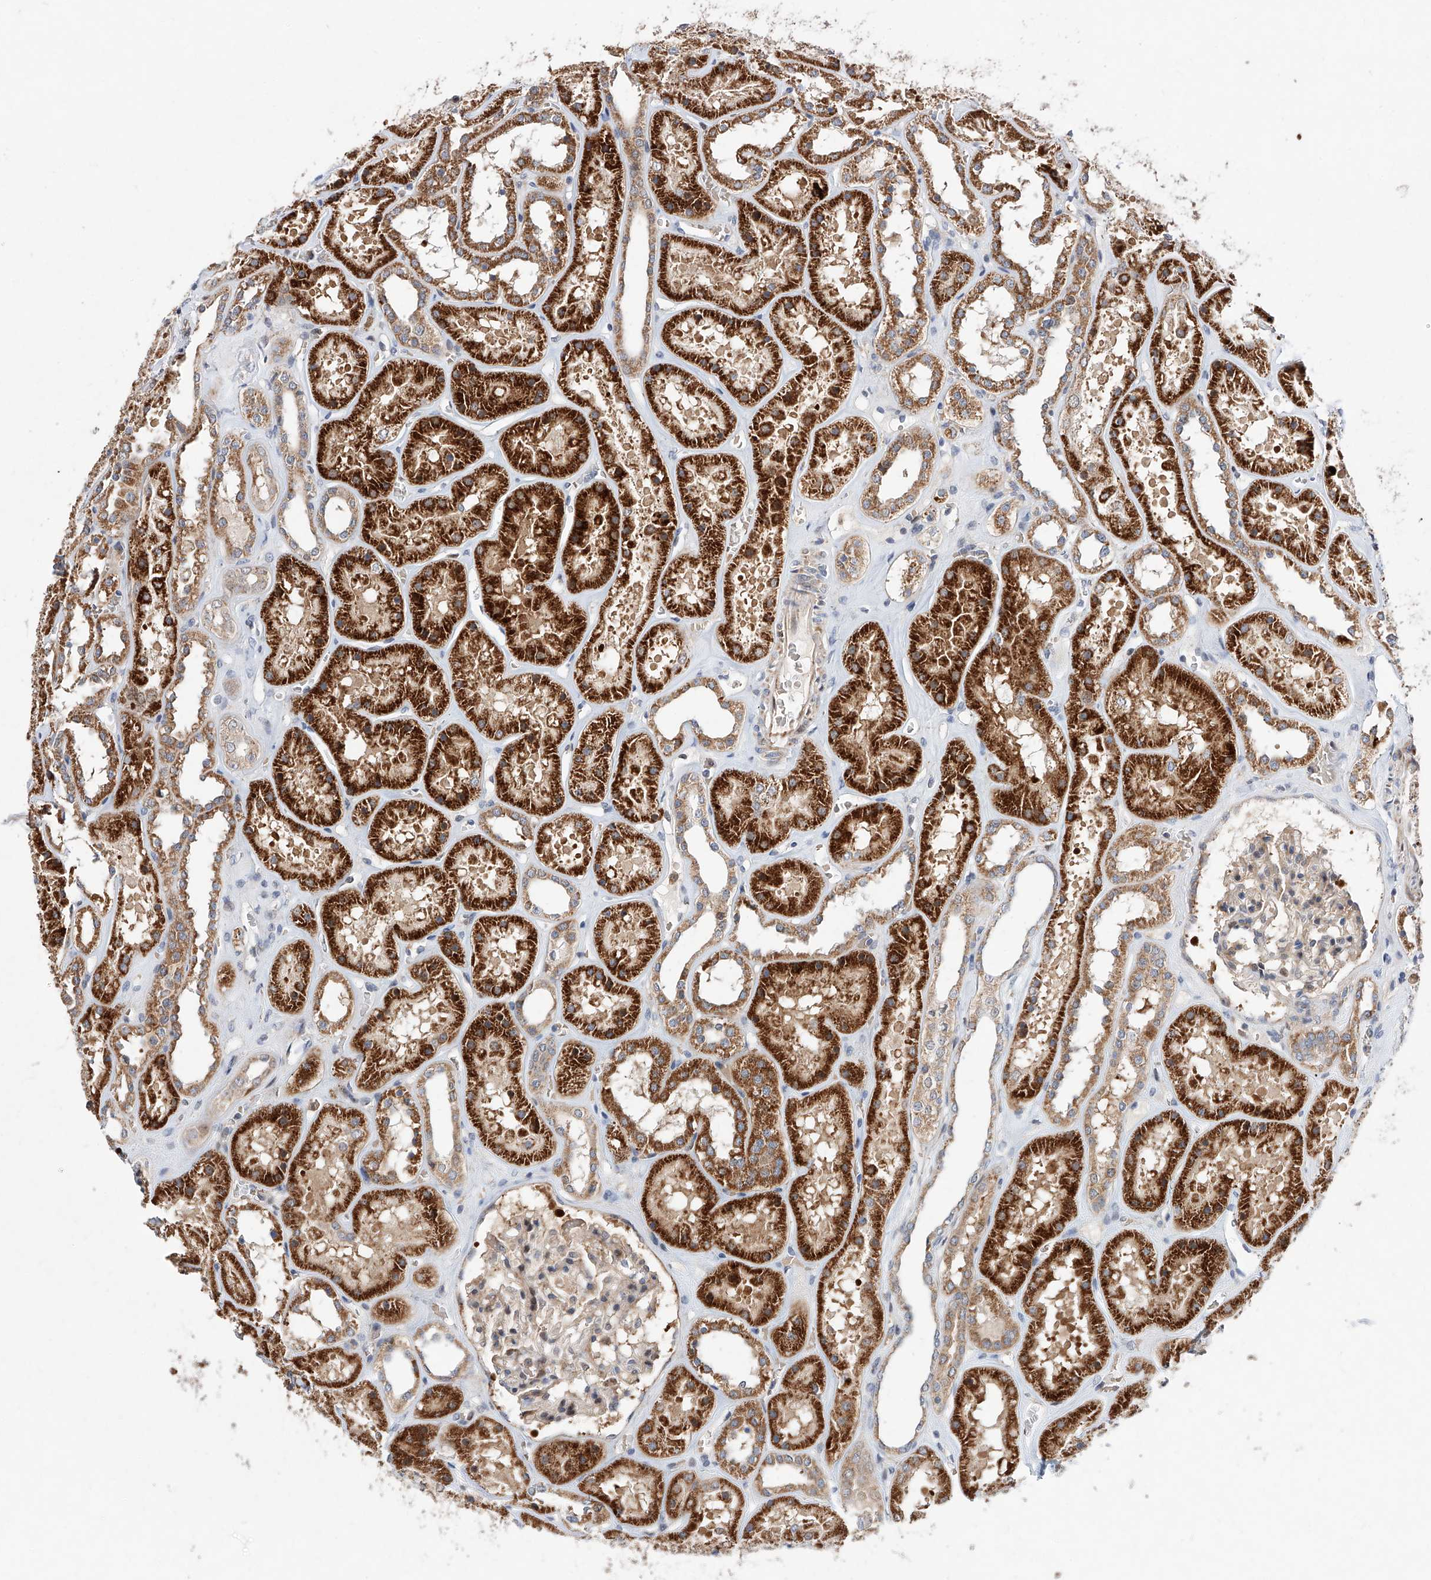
{"staining": {"intensity": "weak", "quantity": "<25%", "location": "cytoplasmic/membranous,nuclear"}, "tissue": "kidney", "cell_type": "Cells in glomeruli", "image_type": "normal", "snomed": [{"axis": "morphology", "description": "Normal tissue, NOS"}, {"axis": "topography", "description": "Kidney"}], "caption": "IHC photomicrograph of unremarkable kidney: kidney stained with DAB (3,3'-diaminobenzidine) shows no significant protein positivity in cells in glomeruli.", "gene": "FUCA2", "patient": {"sex": "female", "age": 41}}